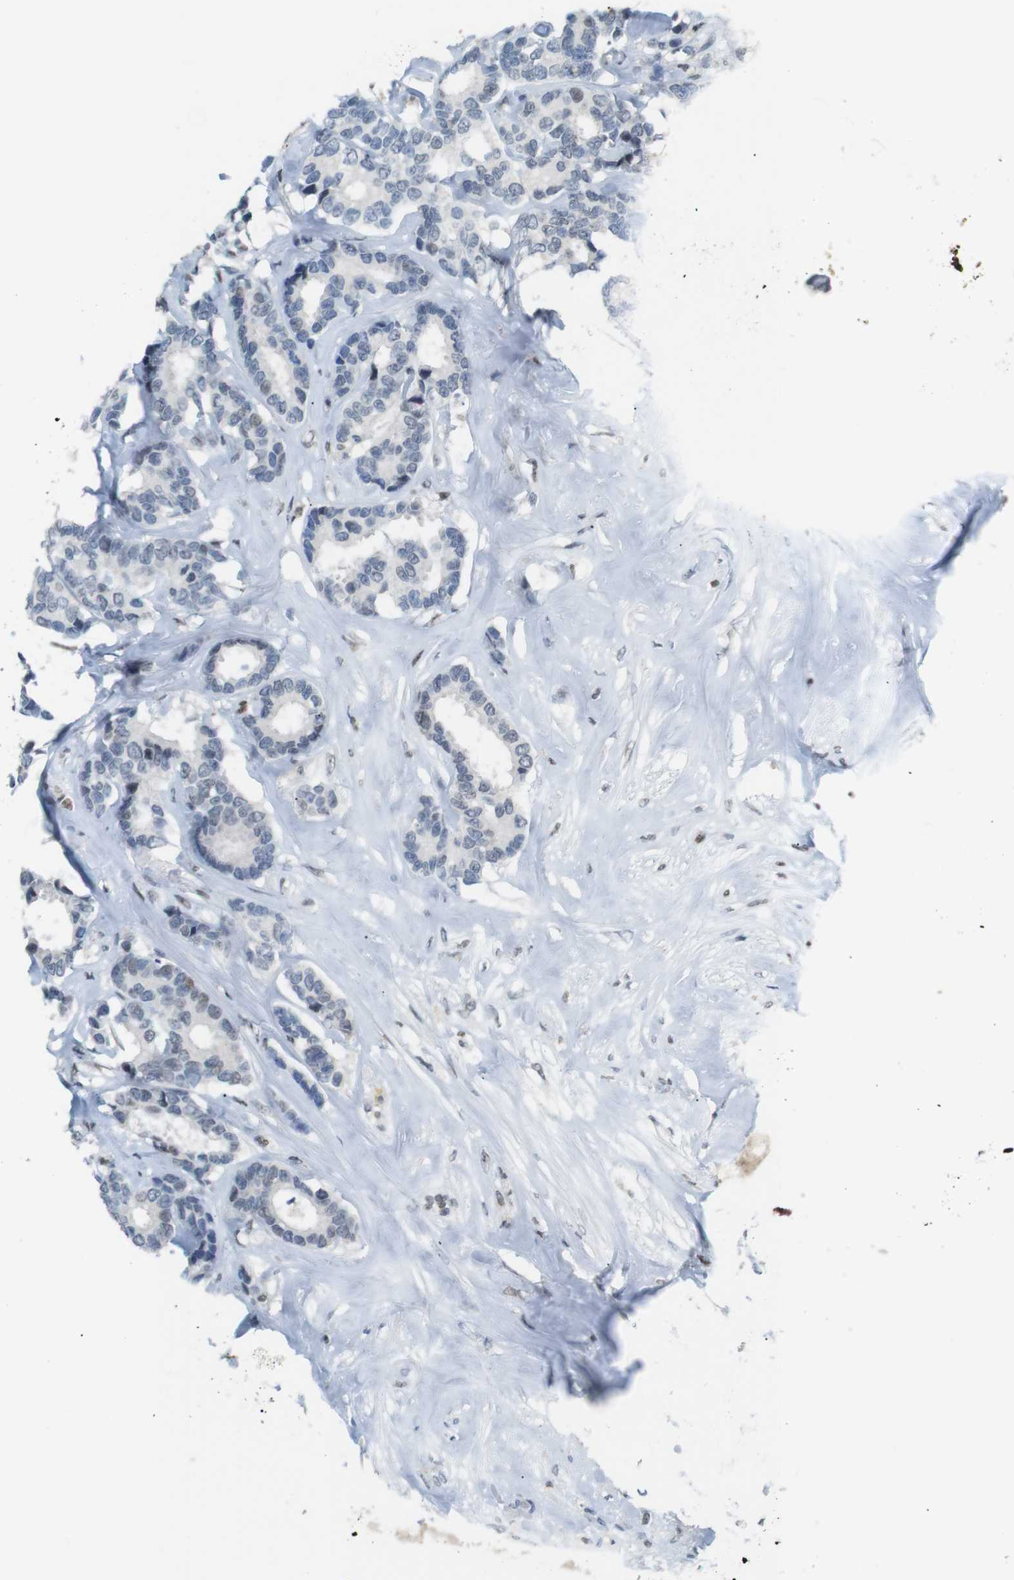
{"staining": {"intensity": "weak", "quantity": "<25%", "location": "nuclear"}, "tissue": "breast cancer", "cell_type": "Tumor cells", "image_type": "cancer", "snomed": [{"axis": "morphology", "description": "Duct carcinoma"}, {"axis": "topography", "description": "Breast"}], "caption": "The histopathology image reveals no staining of tumor cells in breast cancer (infiltrating ductal carcinoma). The staining was performed using DAB to visualize the protein expression in brown, while the nuclei were stained in blue with hematoxylin (Magnification: 20x).", "gene": "RIOX2", "patient": {"sex": "female", "age": 87}}